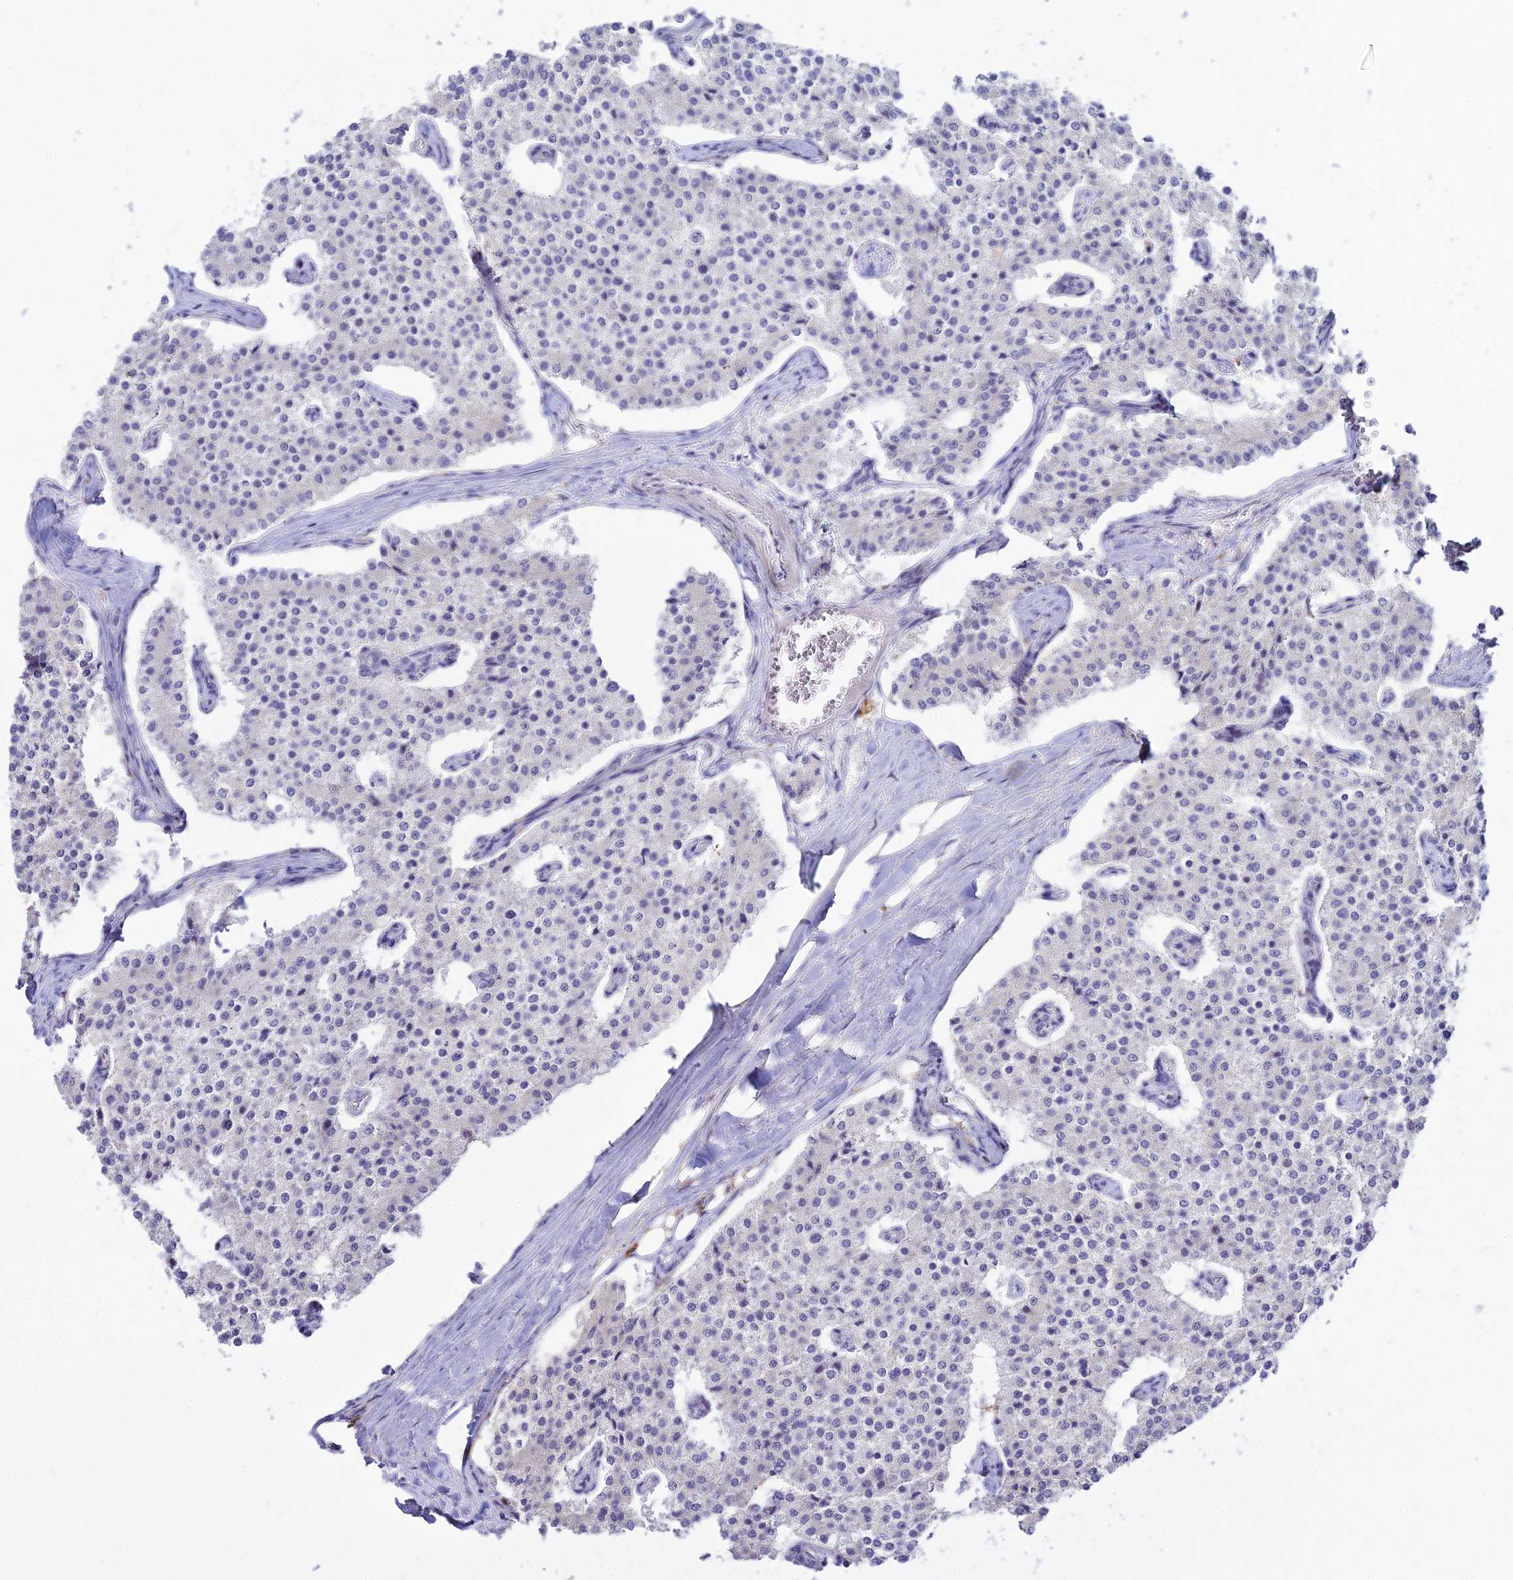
{"staining": {"intensity": "negative", "quantity": "none", "location": "none"}, "tissue": "carcinoid", "cell_type": "Tumor cells", "image_type": "cancer", "snomed": [{"axis": "morphology", "description": "Carcinoid, malignant, NOS"}, {"axis": "topography", "description": "Colon"}], "caption": "A histopathology image of carcinoid stained for a protein reveals no brown staining in tumor cells. Nuclei are stained in blue.", "gene": "C6orf163", "patient": {"sex": "female", "age": 52}}